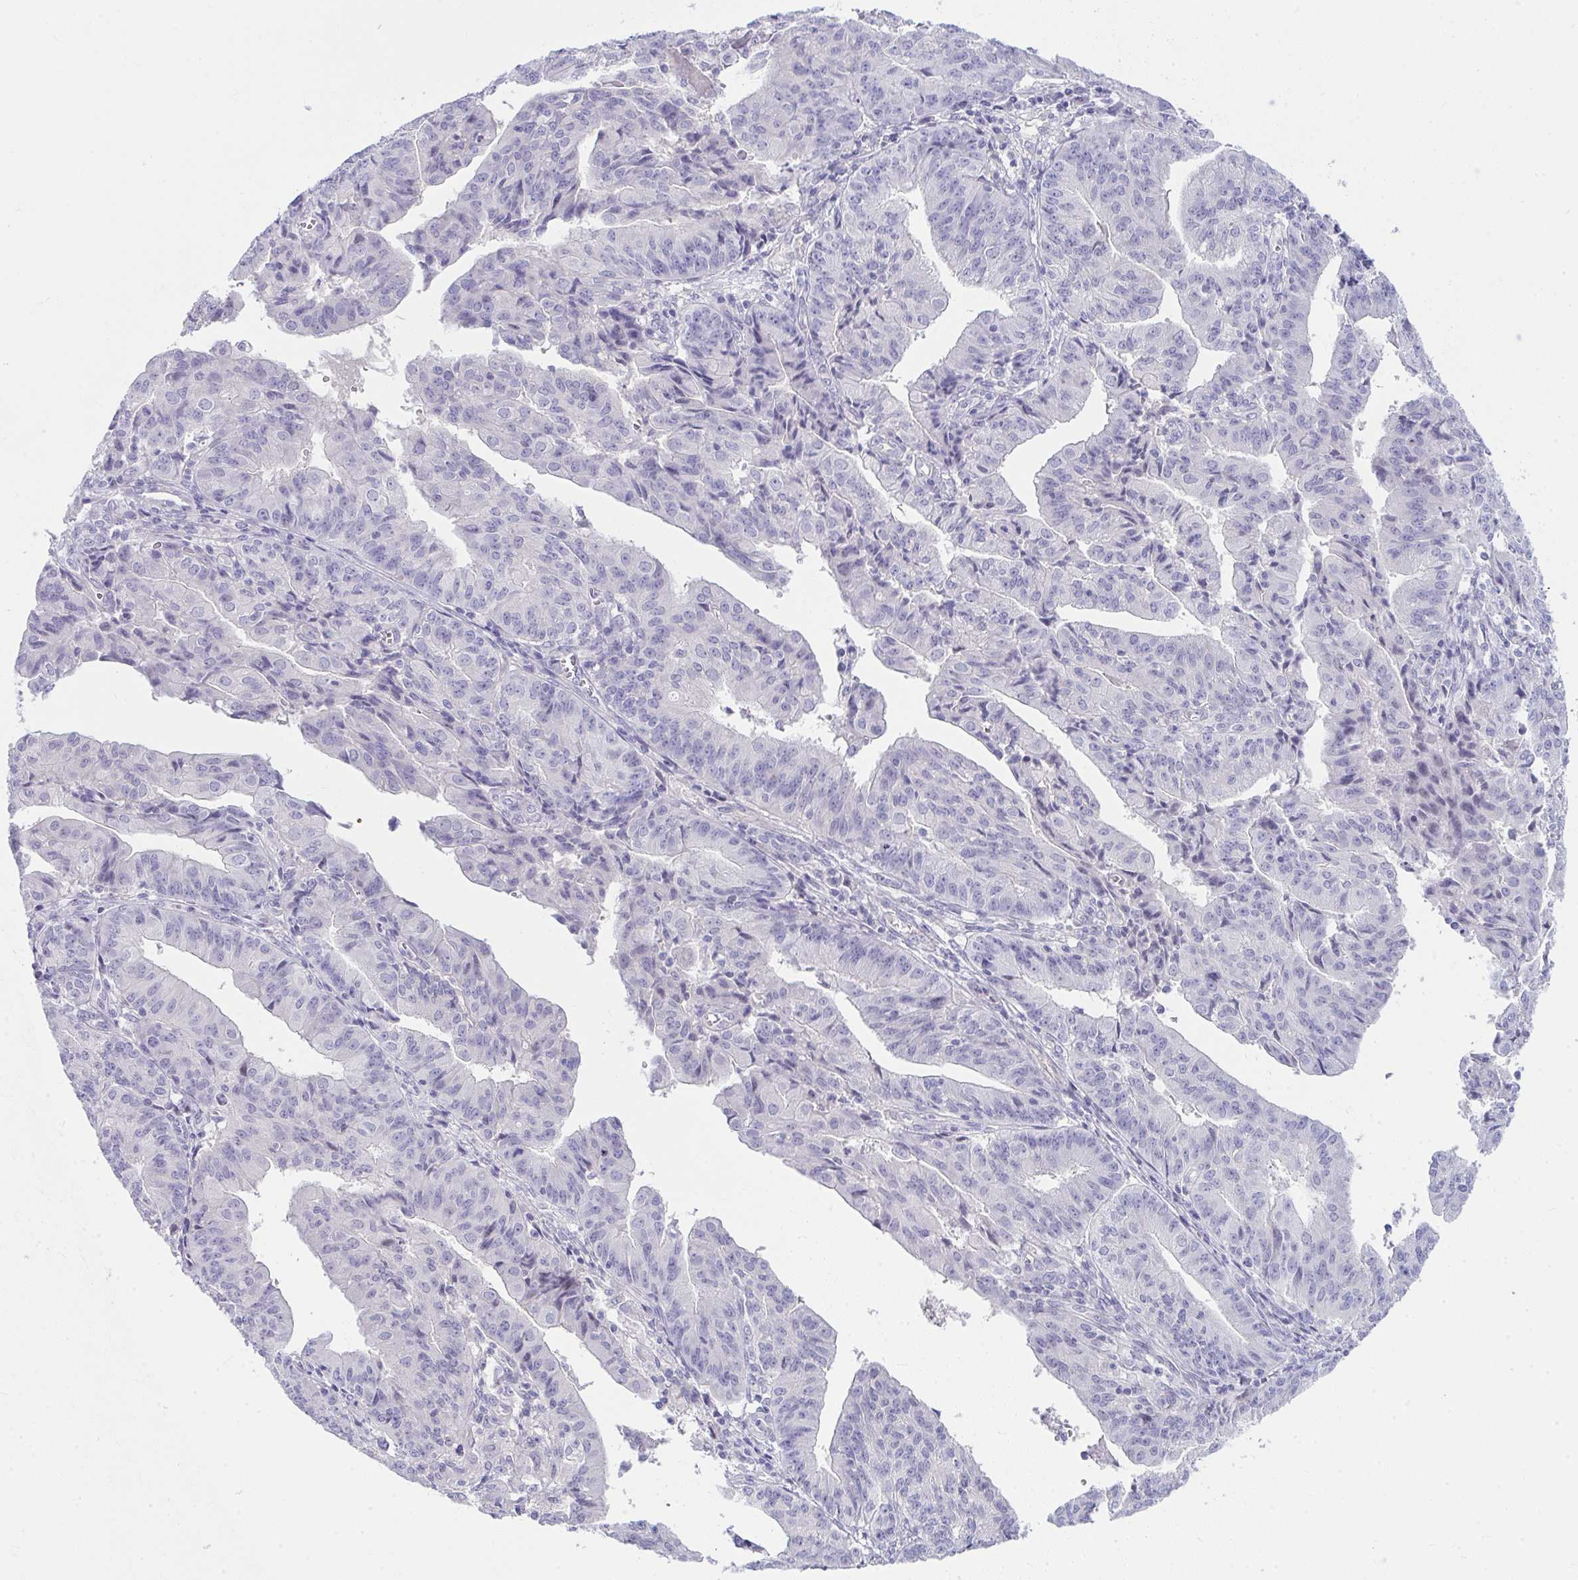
{"staining": {"intensity": "negative", "quantity": "none", "location": "none"}, "tissue": "endometrial cancer", "cell_type": "Tumor cells", "image_type": "cancer", "snomed": [{"axis": "morphology", "description": "Adenocarcinoma, NOS"}, {"axis": "topography", "description": "Endometrium"}], "caption": "IHC of human endometrial adenocarcinoma displays no expression in tumor cells.", "gene": "LRRC36", "patient": {"sex": "female", "age": 56}}